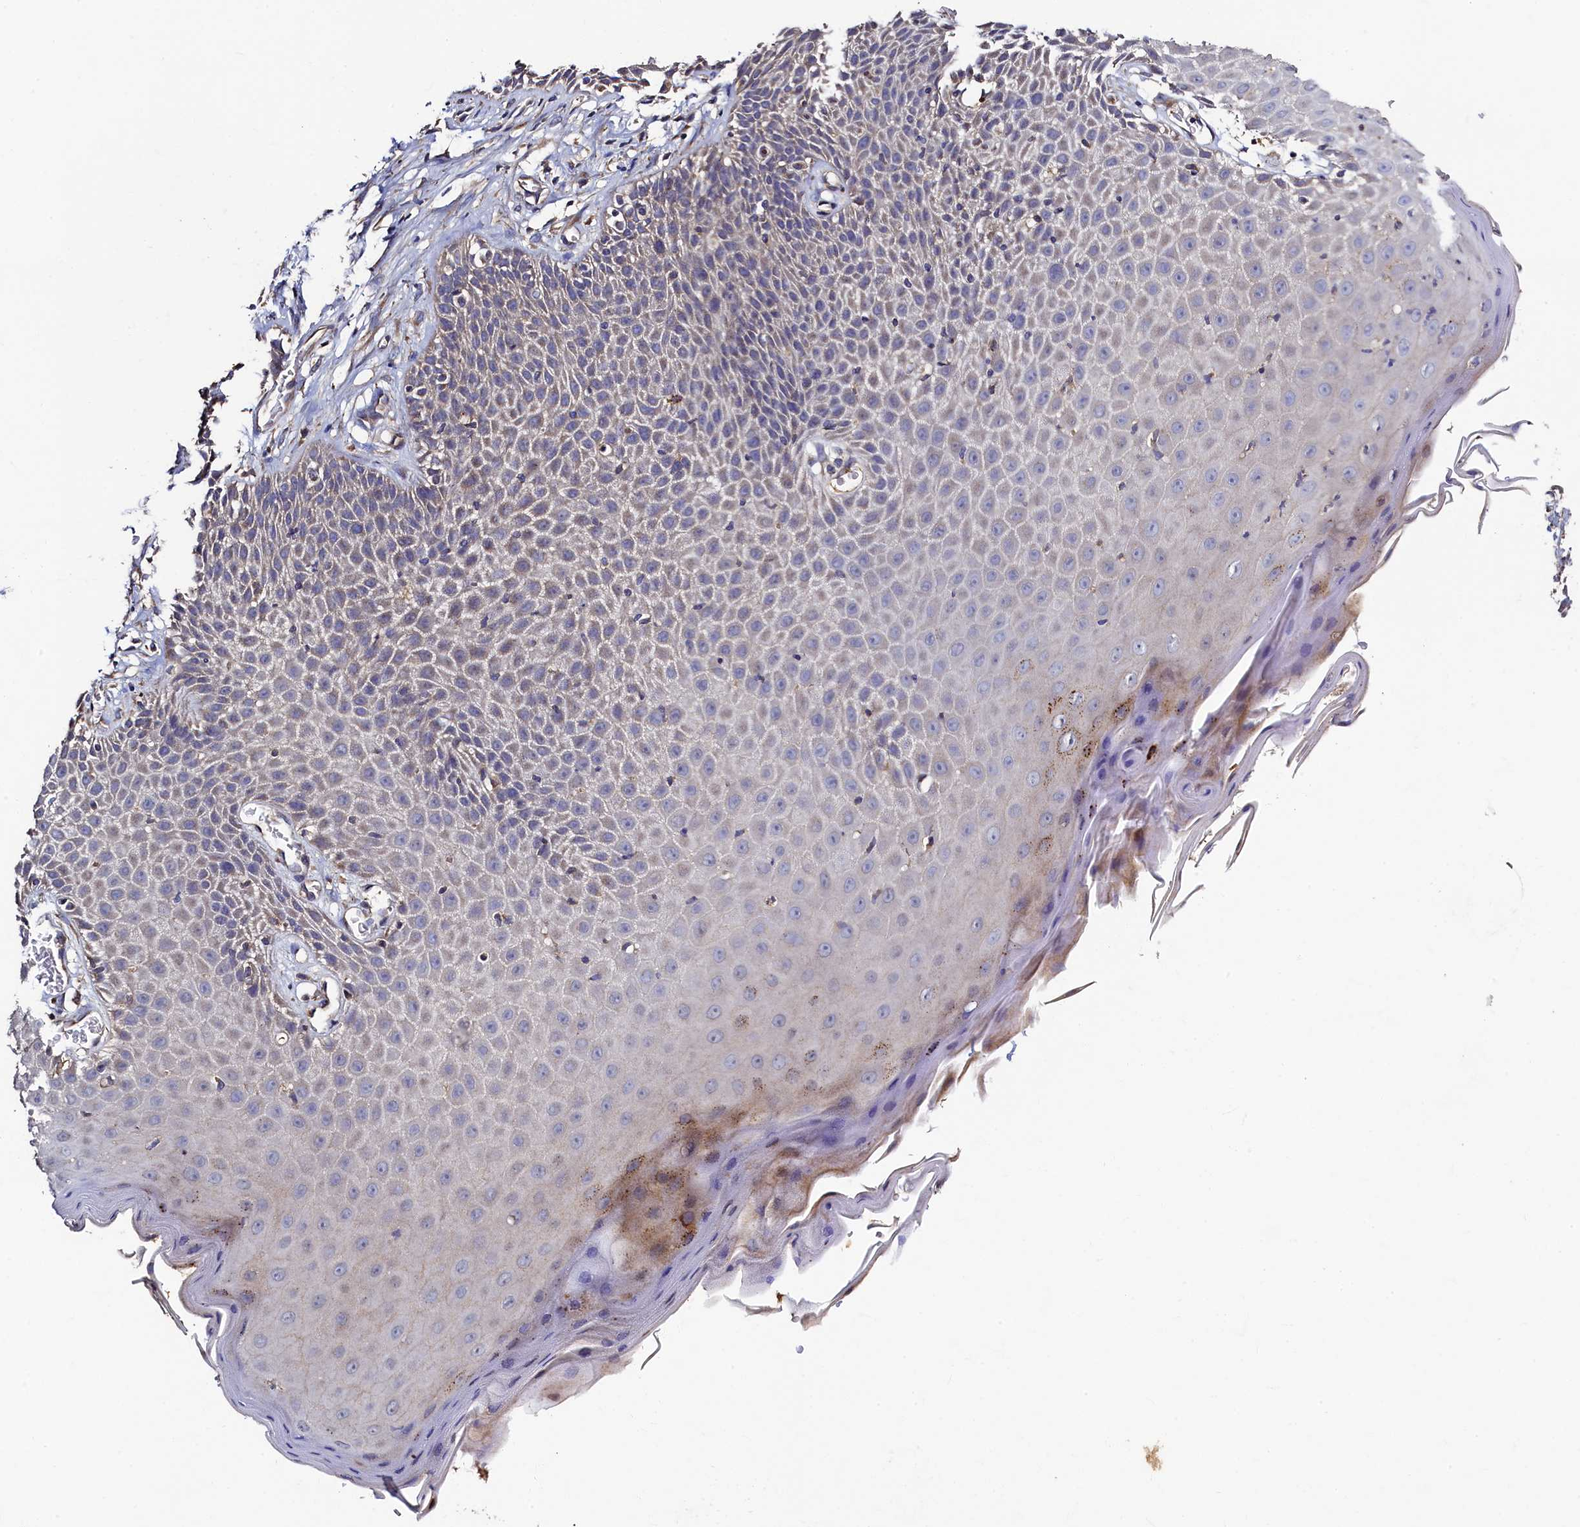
{"staining": {"intensity": "negative", "quantity": "none", "location": "none"}, "tissue": "skin", "cell_type": "Epidermal cells", "image_type": "normal", "snomed": [{"axis": "morphology", "description": "Normal tissue, NOS"}, {"axis": "topography", "description": "Vulva"}], "caption": "A high-resolution image shows immunohistochemistry staining of benign skin, which demonstrates no significant positivity in epidermal cells. (Immunohistochemistry, brightfield microscopy, high magnification).", "gene": "TK2", "patient": {"sex": "female", "age": 68}}